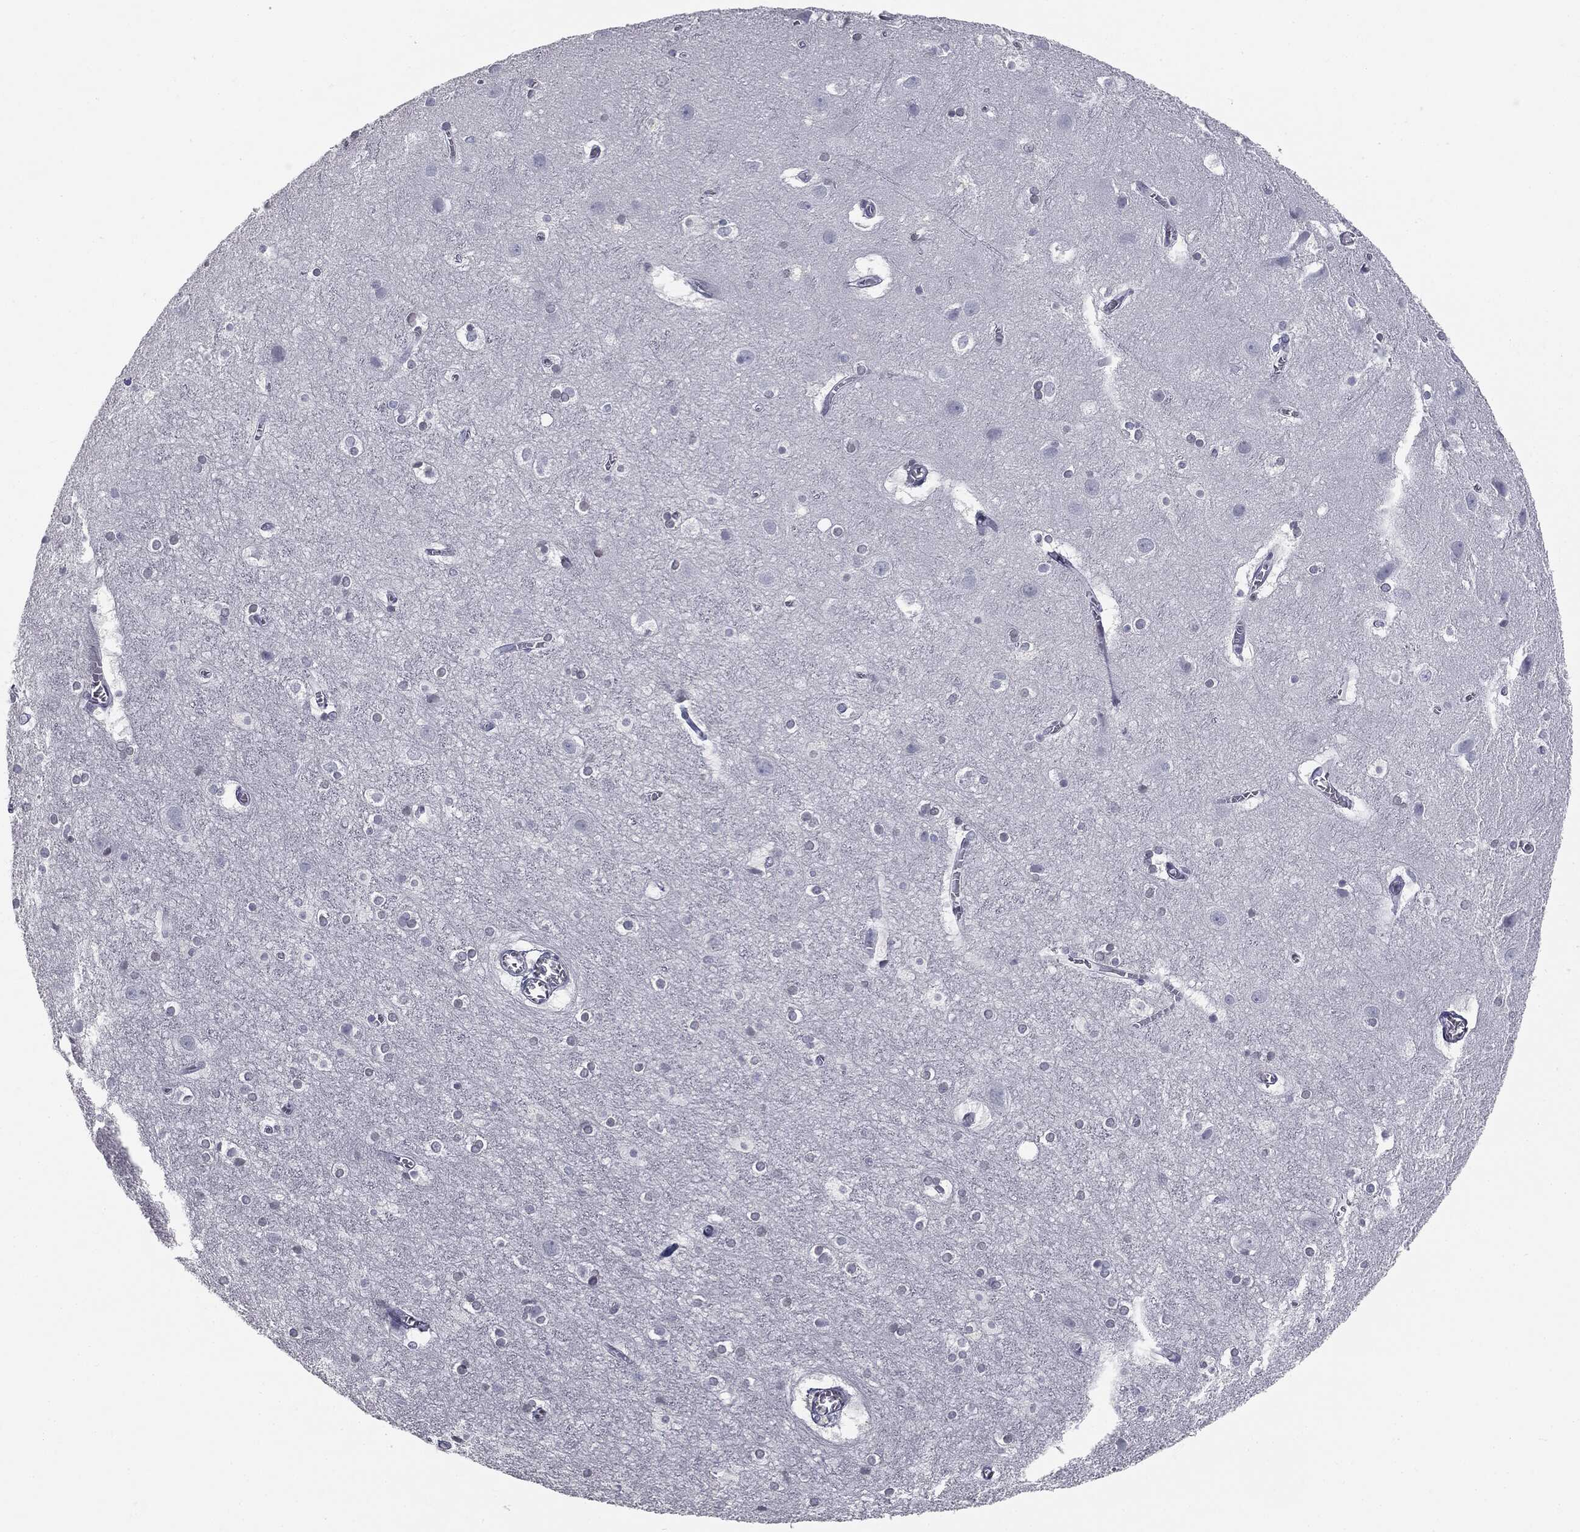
{"staining": {"intensity": "negative", "quantity": "none", "location": "none"}, "tissue": "cerebral cortex", "cell_type": "Endothelial cells", "image_type": "normal", "snomed": [{"axis": "morphology", "description": "Normal tissue, NOS"}, {"axis": "topography", "description": "Cerebral cortex"}], "caption": "This is a micrograph of immunohistochemistry staining of unremarkable cerebral cortex, which shows no positivity in endothelial cells.", "gene": "ALDOB", "patient": {"sex": "male", "age": 59}}